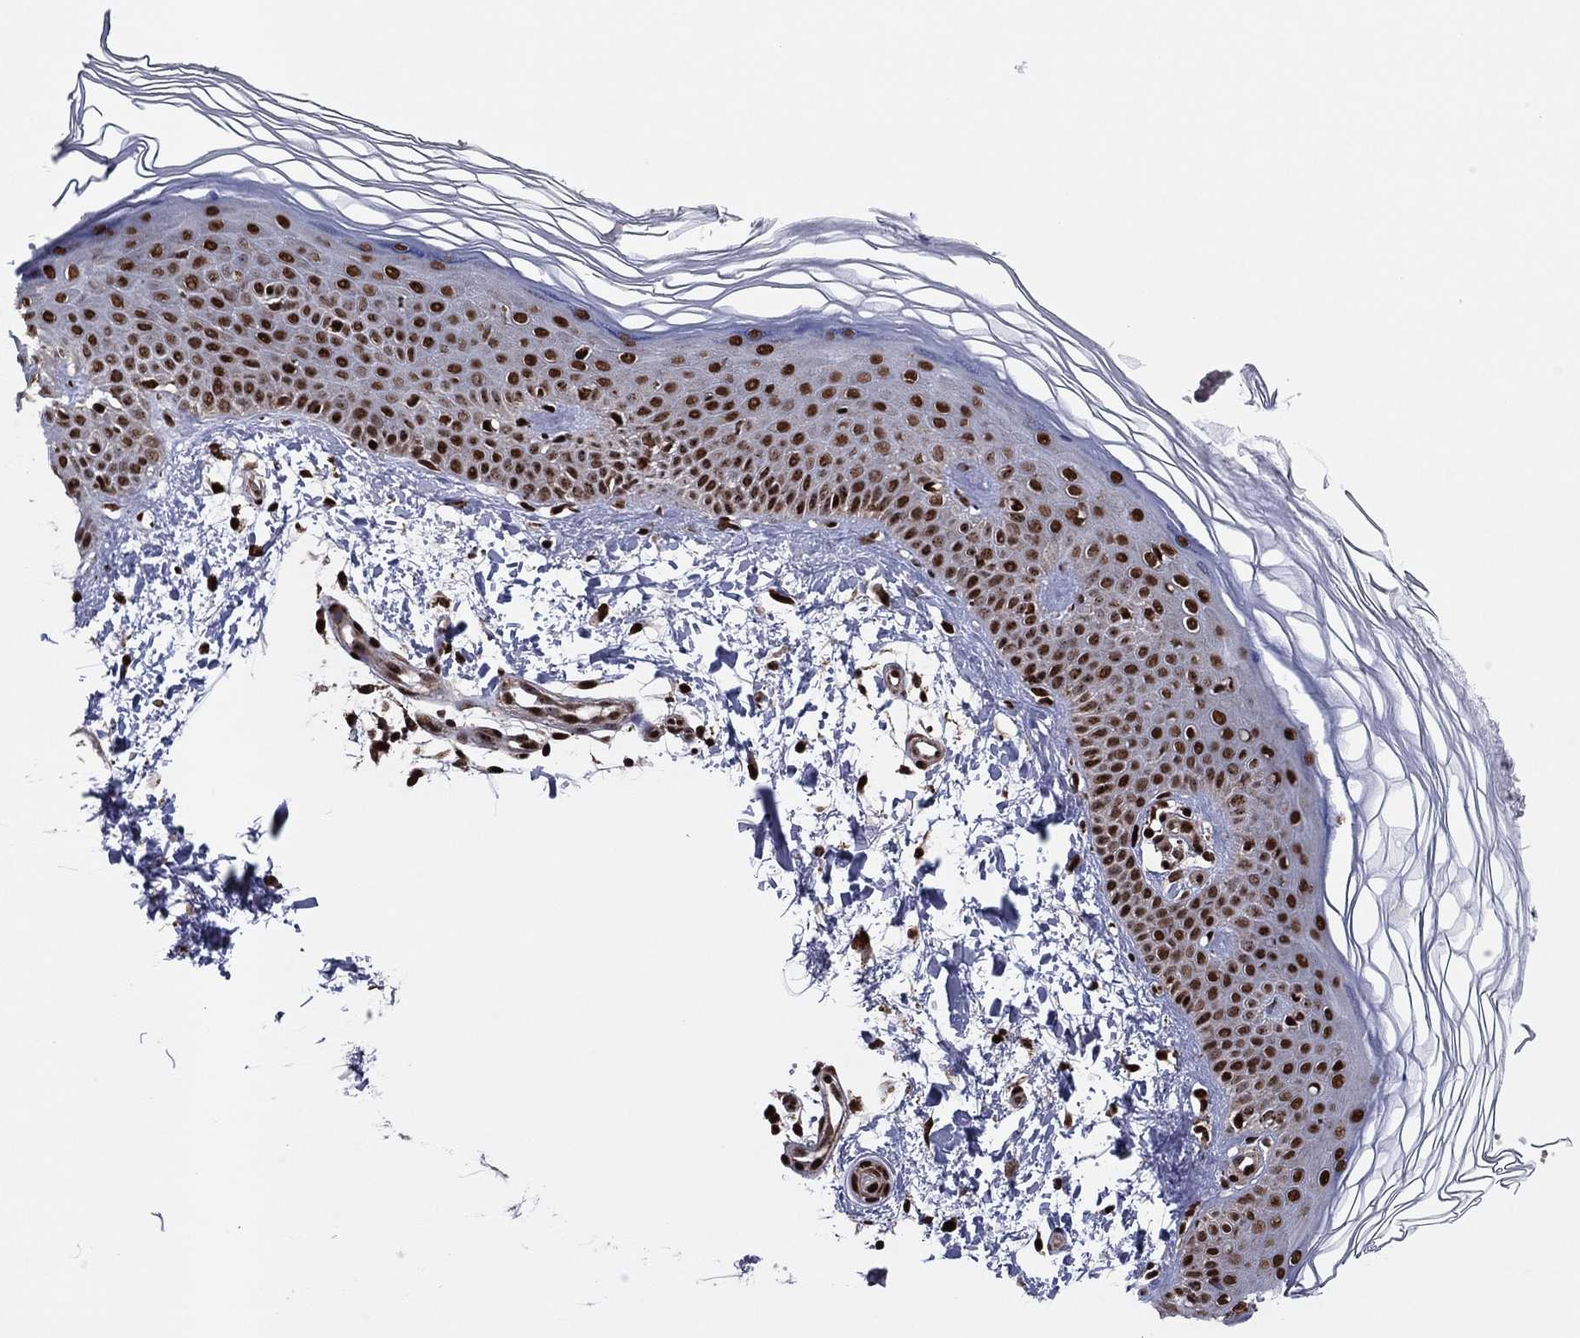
{"staining": {"intensity": "strong", "quantity": ">75%", "location": "nuclear"}, "tissue": "skin", "cell_type": "Fibroblasts", "image_type": "normal", "snomed": [{"axis": "morphology", "description": "Normal tissue, NOS"}, {"axis": "topography", "description": "Skin"}], "caption": "Immunohistochemical staining of normal skin reveals strong nuclear protein expression in approximately >75% of fibroblasts. (DAB IHC with brightfield microscopy, high magnification).", "gene": "TP53BP1", "patient": {"sex": "female", "age": 62}}